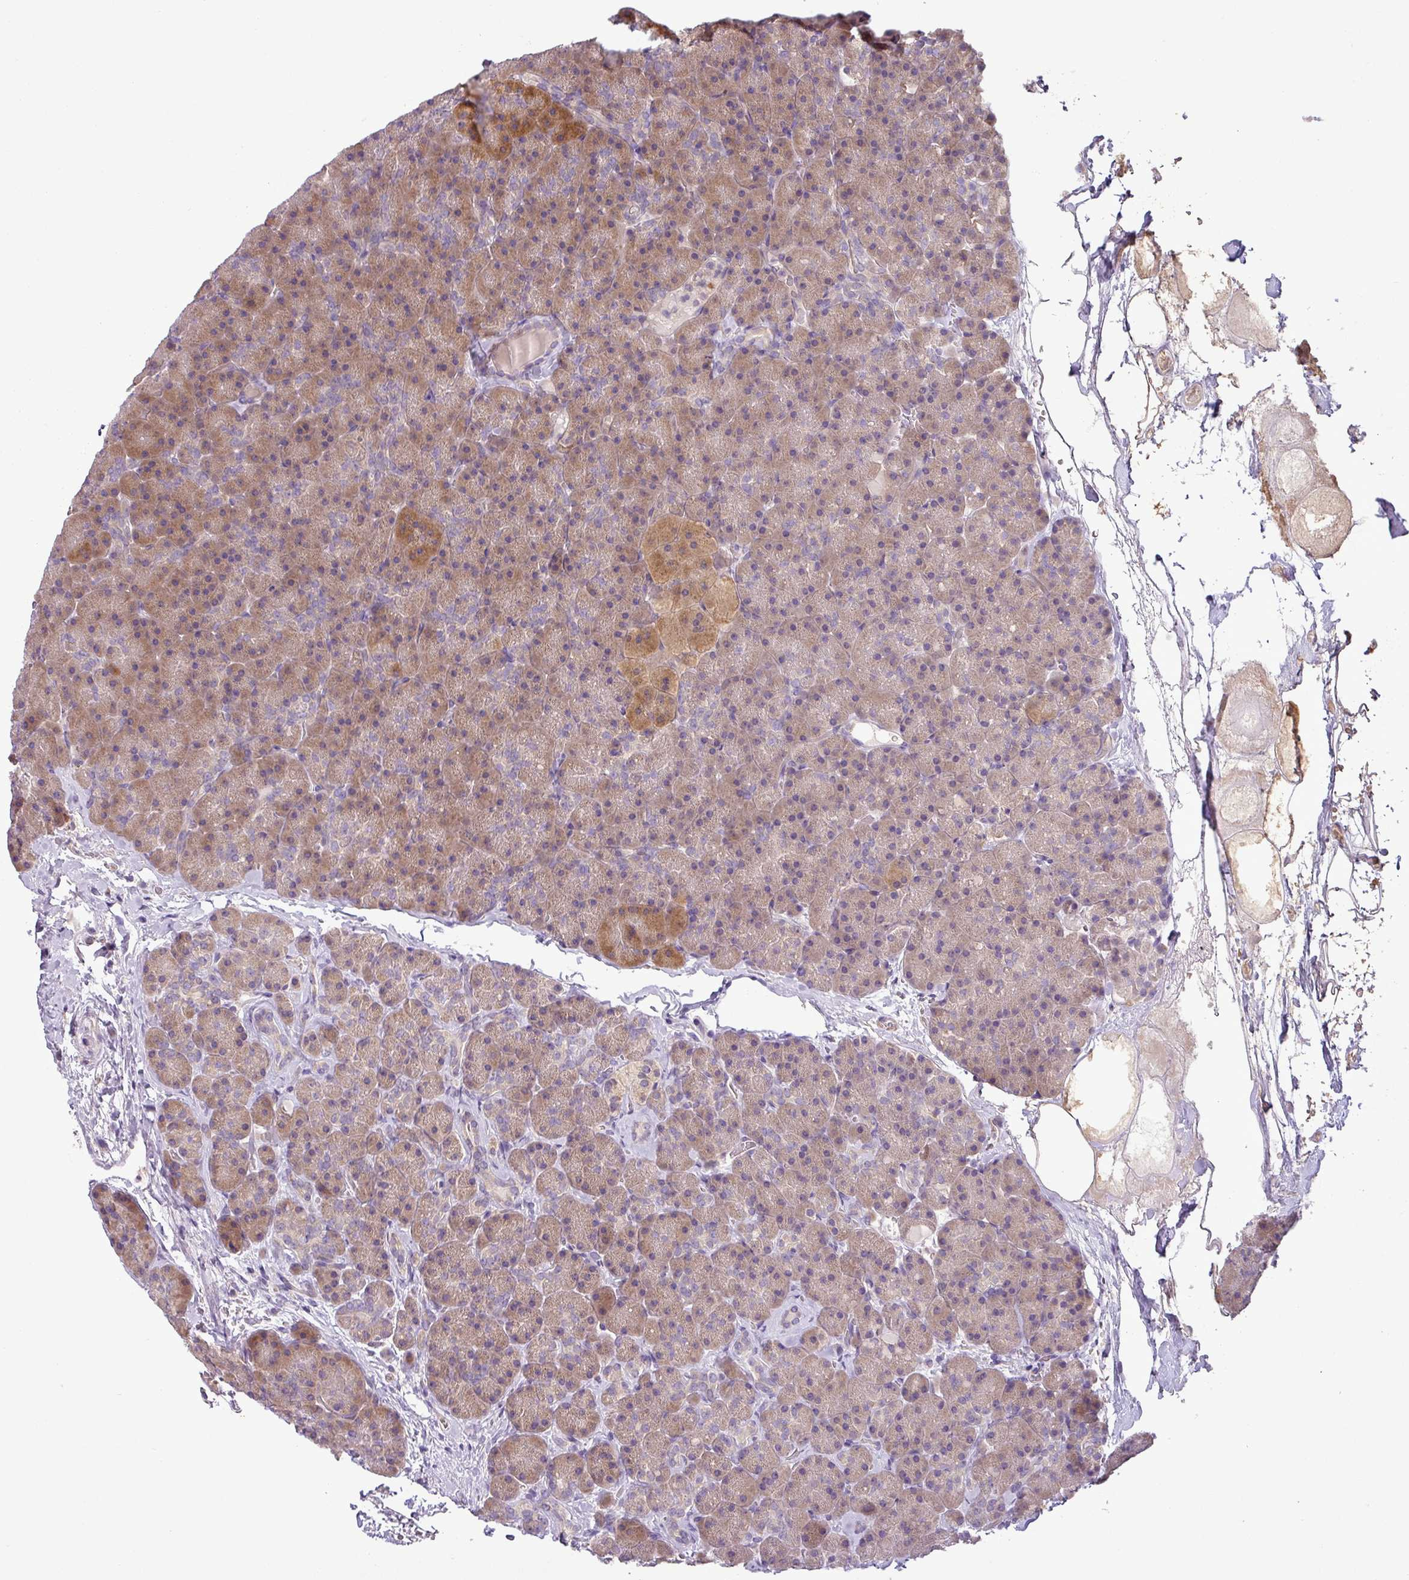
{"staining": {"intensity": "moderate", "quantity": "25%-75%", "location": "cytoplasmic/membranous"}, "tissue": "pancreas", "cell_type": "Exocrine glandular cells", "image_type": "normal", "snomed": [{"axis": "morphology", "description": "Normal tissue, NOS"}, {"axis": "topography", "description": "Pancreas"}], "caption": "Pancreas was stained to show a protein in brown. There is medium levels of moderate cytoplasmic/membranous expression in about 25%-75% of exocrine glandular cells. Using DAB (3,3'-diaminobenzidine) (brown) and hematoxylin (blue) stains, captured at high magnification using brightfield microscopy.", "gene": "MOCS3", "patient": {"sex": "male", "age": 36}}